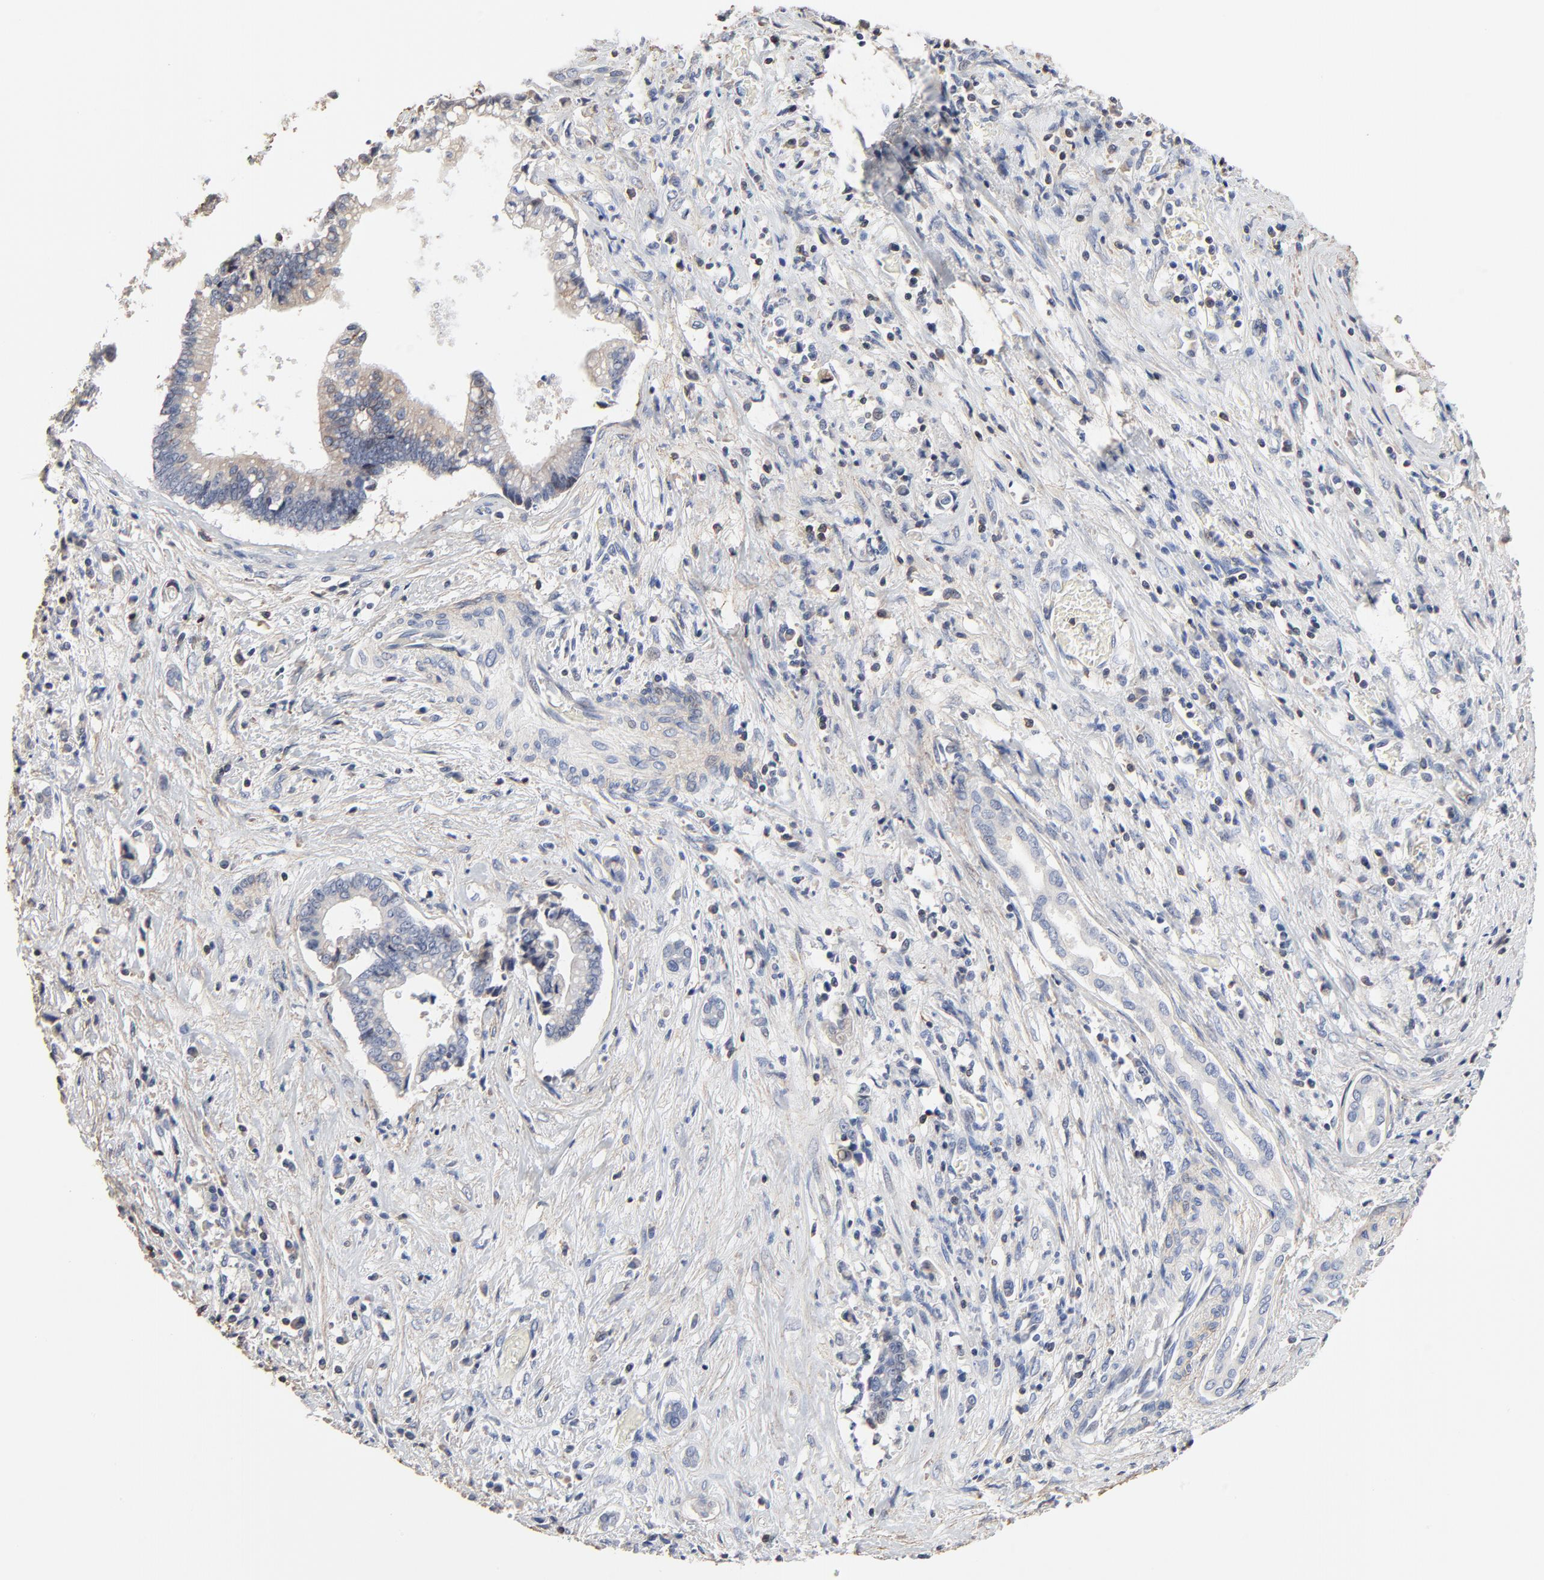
{"staining": {"intensity": "weak", "quantity": "<25%", "location": "cytoplasmic/membranous"}, "tissue": "liver cancer", "cell_type": "Tumor cells", "image_type": "cancer", "snomed": [{"axis": "morphology", "description": "Cholangiocarcinoma"}, {"axis": "topography", "description": "Liver"}], "caption": "Immunohistochemistry of liver cholangiocarcinoma displays no positivity in tumor cells. (DAB immunohistochemistry with hematoxylin counter stain).", "gene": "SKAP1", "patient": {"sex": "male", "age": 57}}